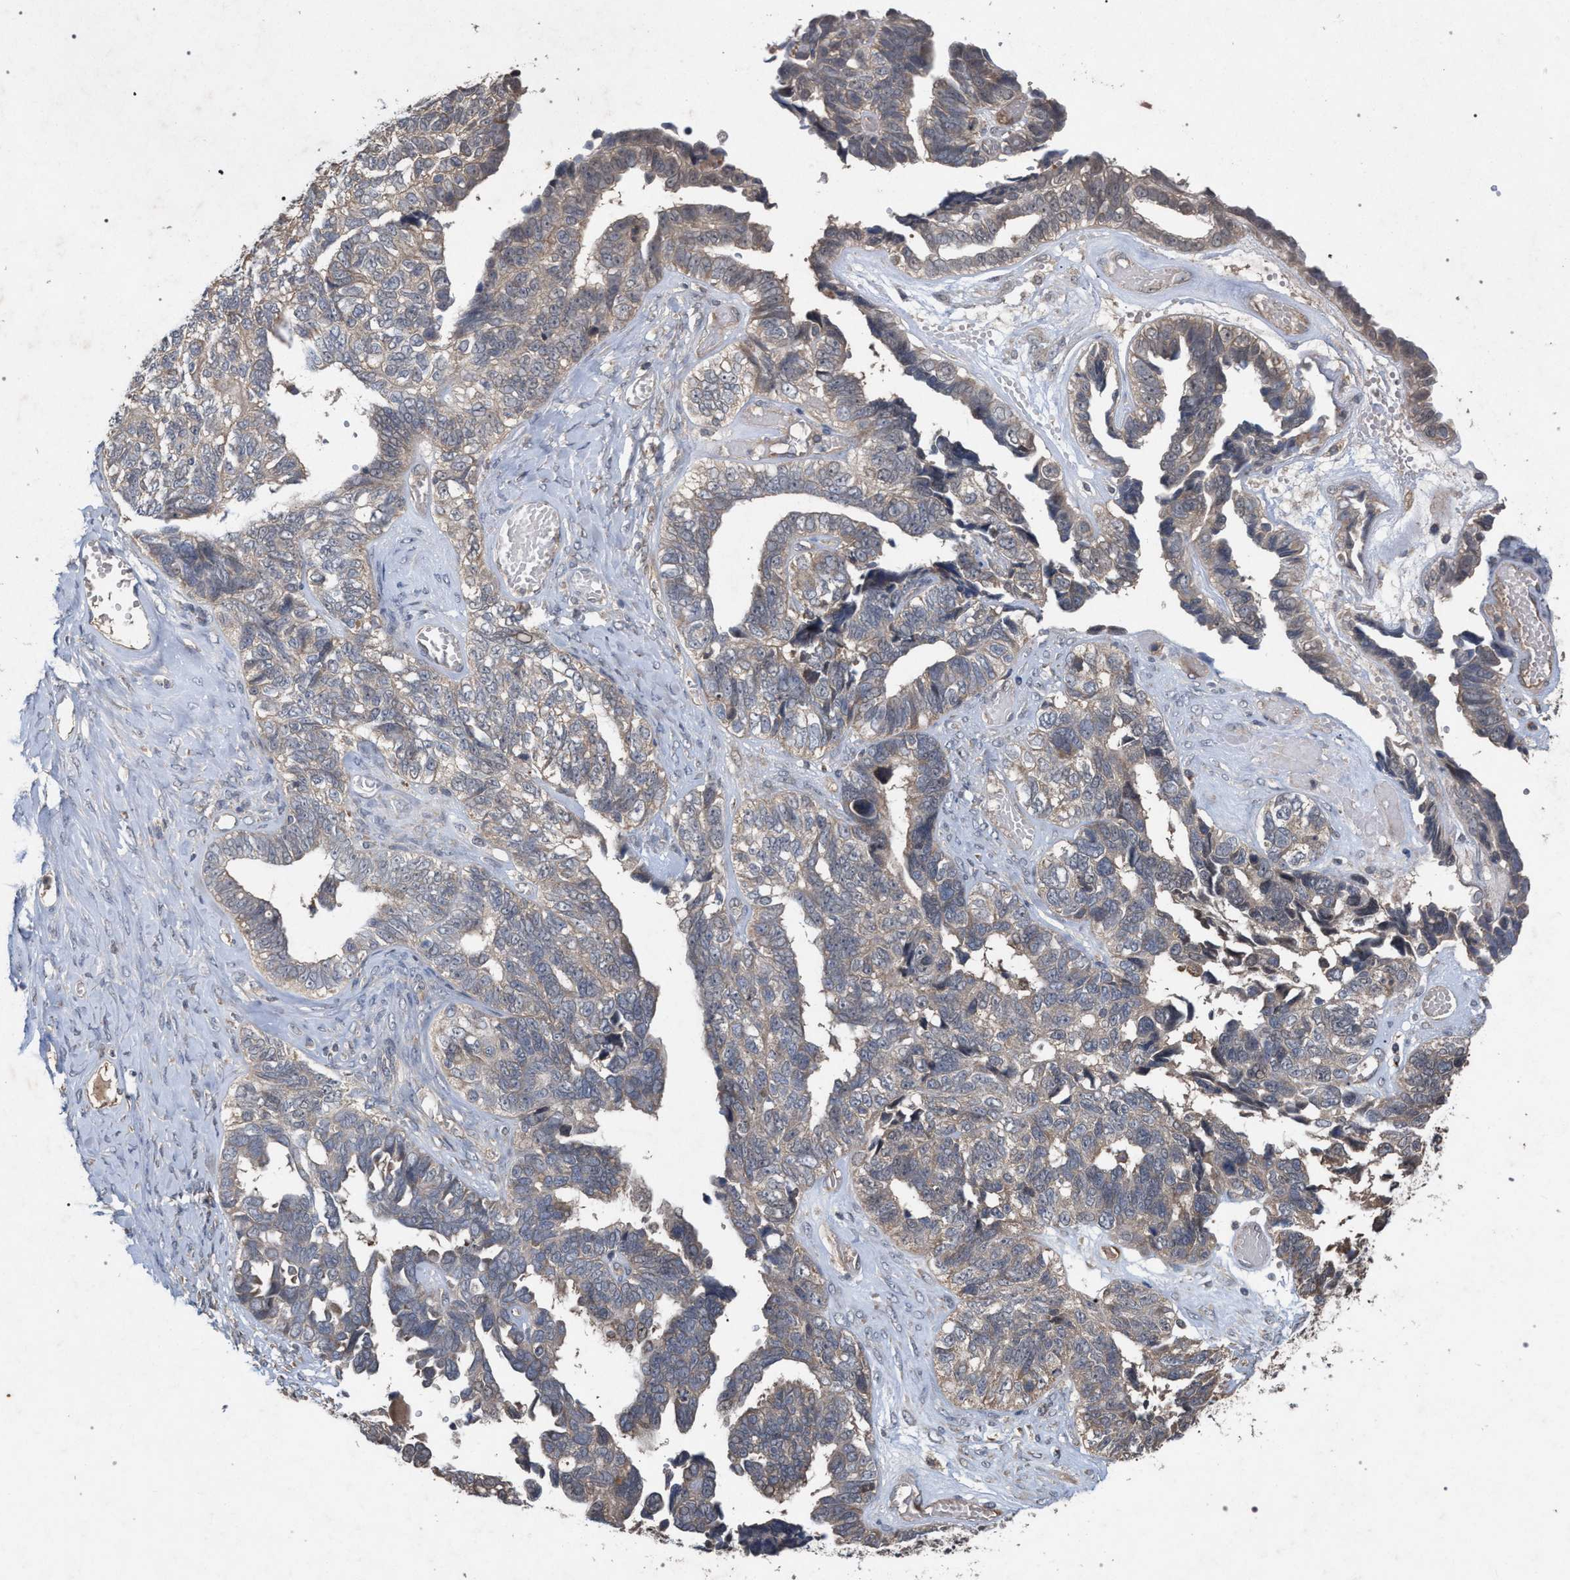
{"staining": {"intensity": "weak", "quantity": "<25%", "location": "cytoplasmic/membranous"}, "tissue": "ovarian cancer", "cell_type": "Tumor cells", "image_type": "cancer", "snomed": [{"axis": "morphology", "description": "Cystadenocarcinoma, serous, NOS"}, {"axis": "topography", "description": "Ovary"}], "caption": "IHC histopathology image of neoplastic tissue: human serous cystadenocarcinoma (ovarian) stained with DAB (3,3'-diaminobenzidine) demonstrates no significant protein expression in tumor cells.", "gene": "SLC4A4", "patient": {"sex": "female", "age": 79}}